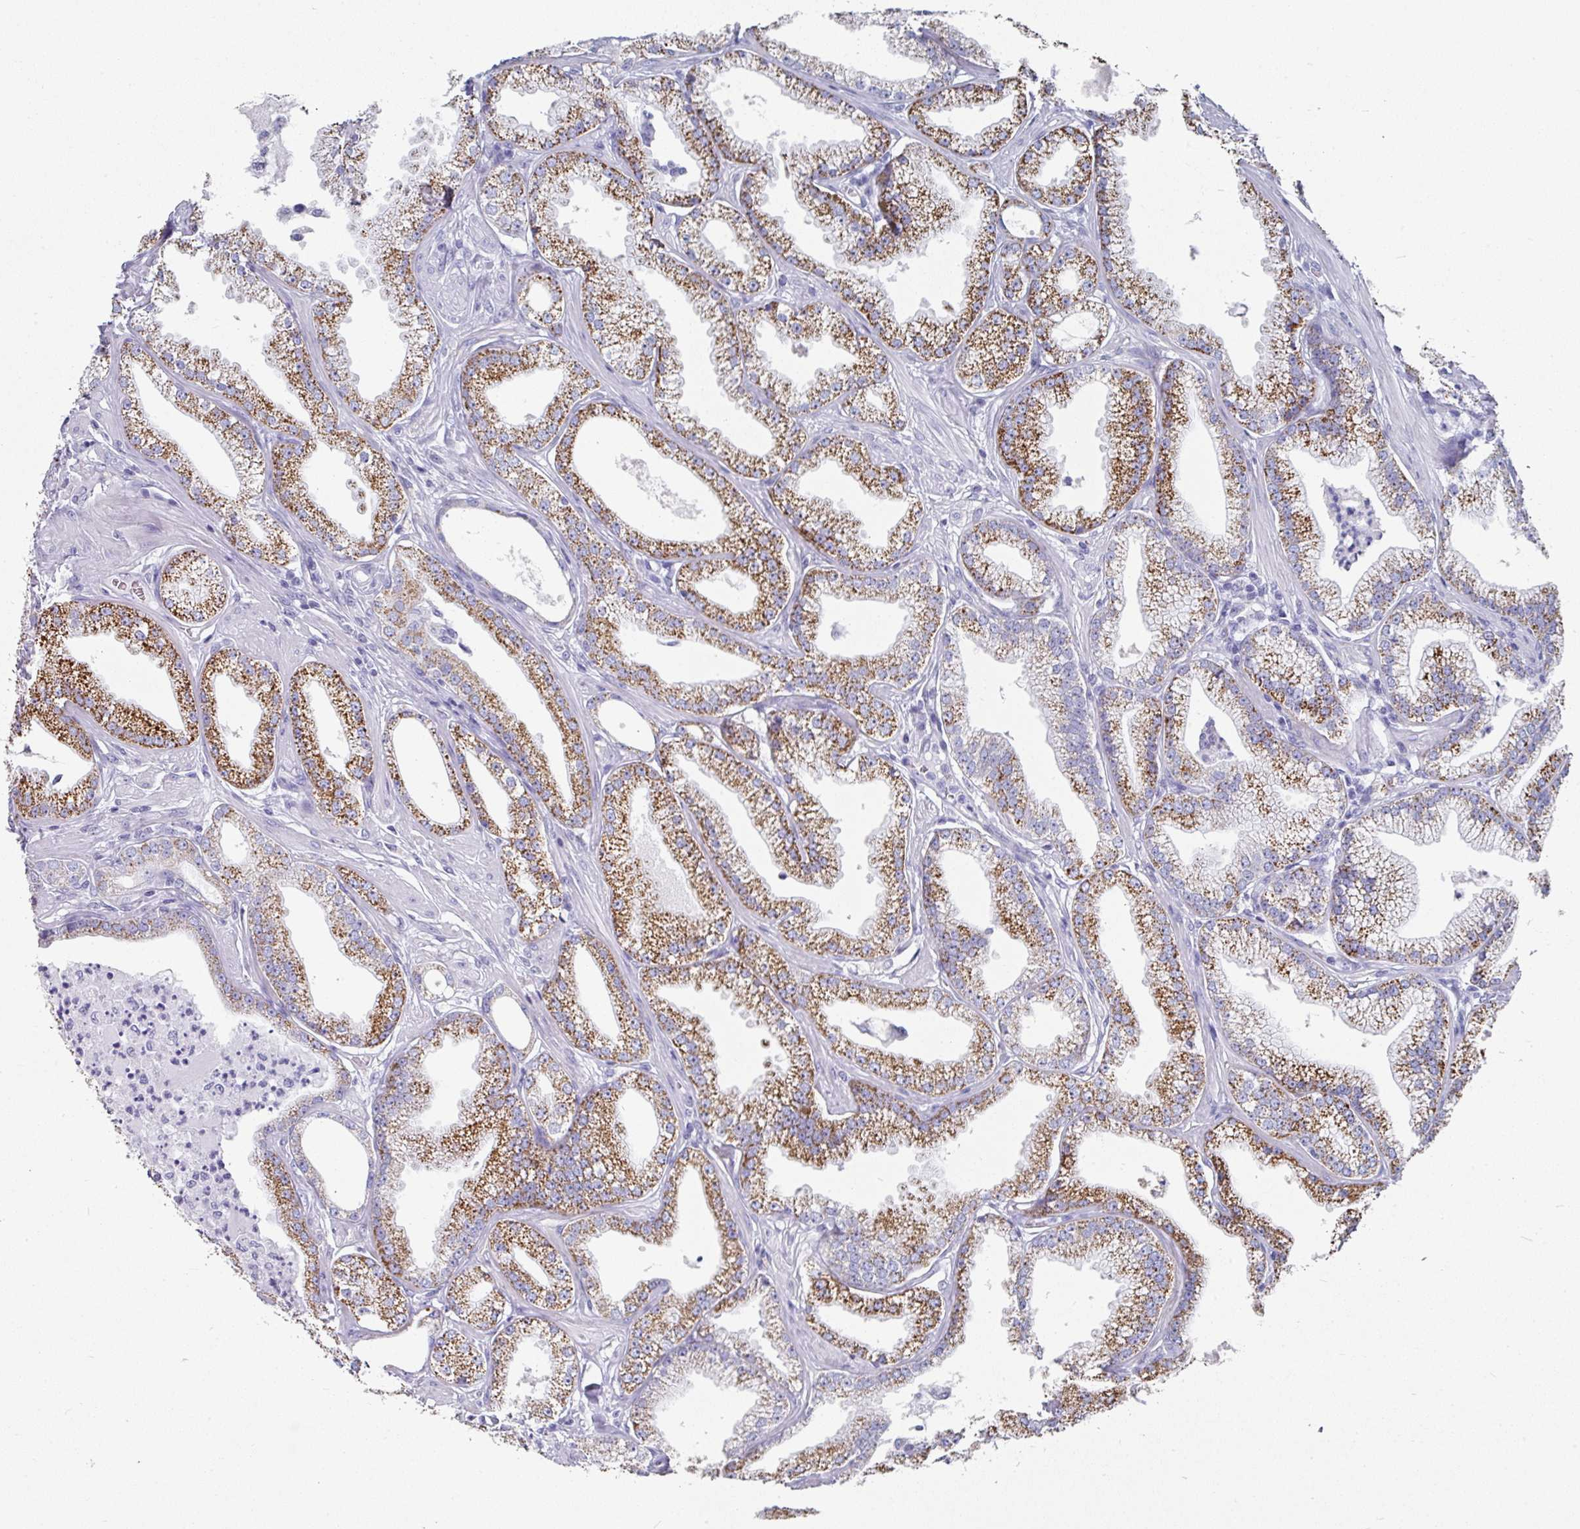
{"staining": {"intensity": "moderate", "quantity": ">75%", "location": "cytoplasmic/membranous"}, "tissue": "prostate cancer", "cell_type": "Tumor cells", "image_type": "cancer", "snomed": [{"axis": "morphology", "description": "Adenocarcinoma, High grade"}, {"axis": "topography", "description": "Prostate"}], "caption": "Human prostate cancer stained with a brown dye displays moderate cytoplasmic/membranous positive staining in approximately >75% of tumor cells.", "gene": "SETBP1", "patient": {"sex": "male", "age": 67}}